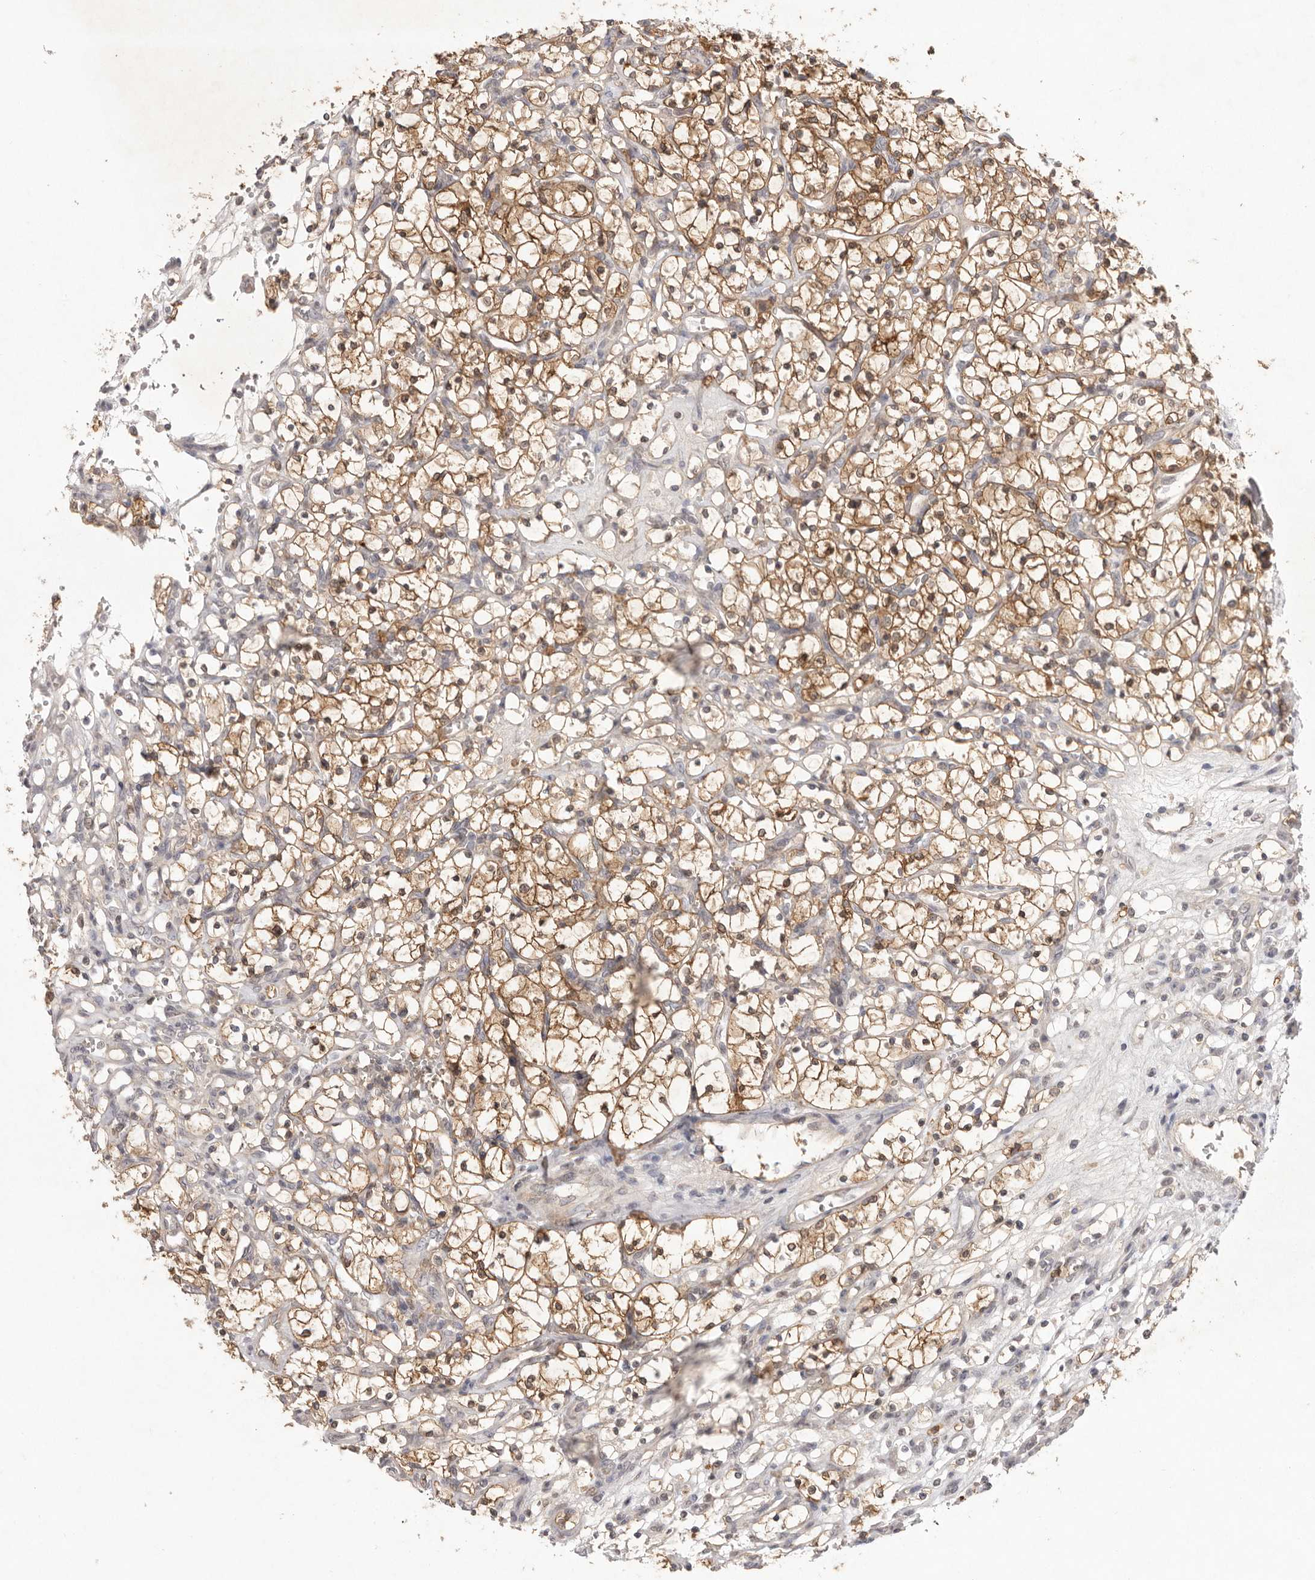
{"staining": {"intensity": "moderate", "quantity": ">75%", "location": "cytoplasmic/membranous"}, "tissue": "renal cancer", "cell_type": "Tumor cells", "image_type": "cancer", "snomed": [{"axis": "morphology", "description": "Adenocarcinoma, NOS"}, {"axis": "topography", "description": "Kidney"}], "caption": "A histopathology image of human renal cancer stained for a protein displays moderate cytoplasmic/membranous brown staining in tumor cells.", "gene": "TADA1", "patient": {"sex": "female", "age": 69}}